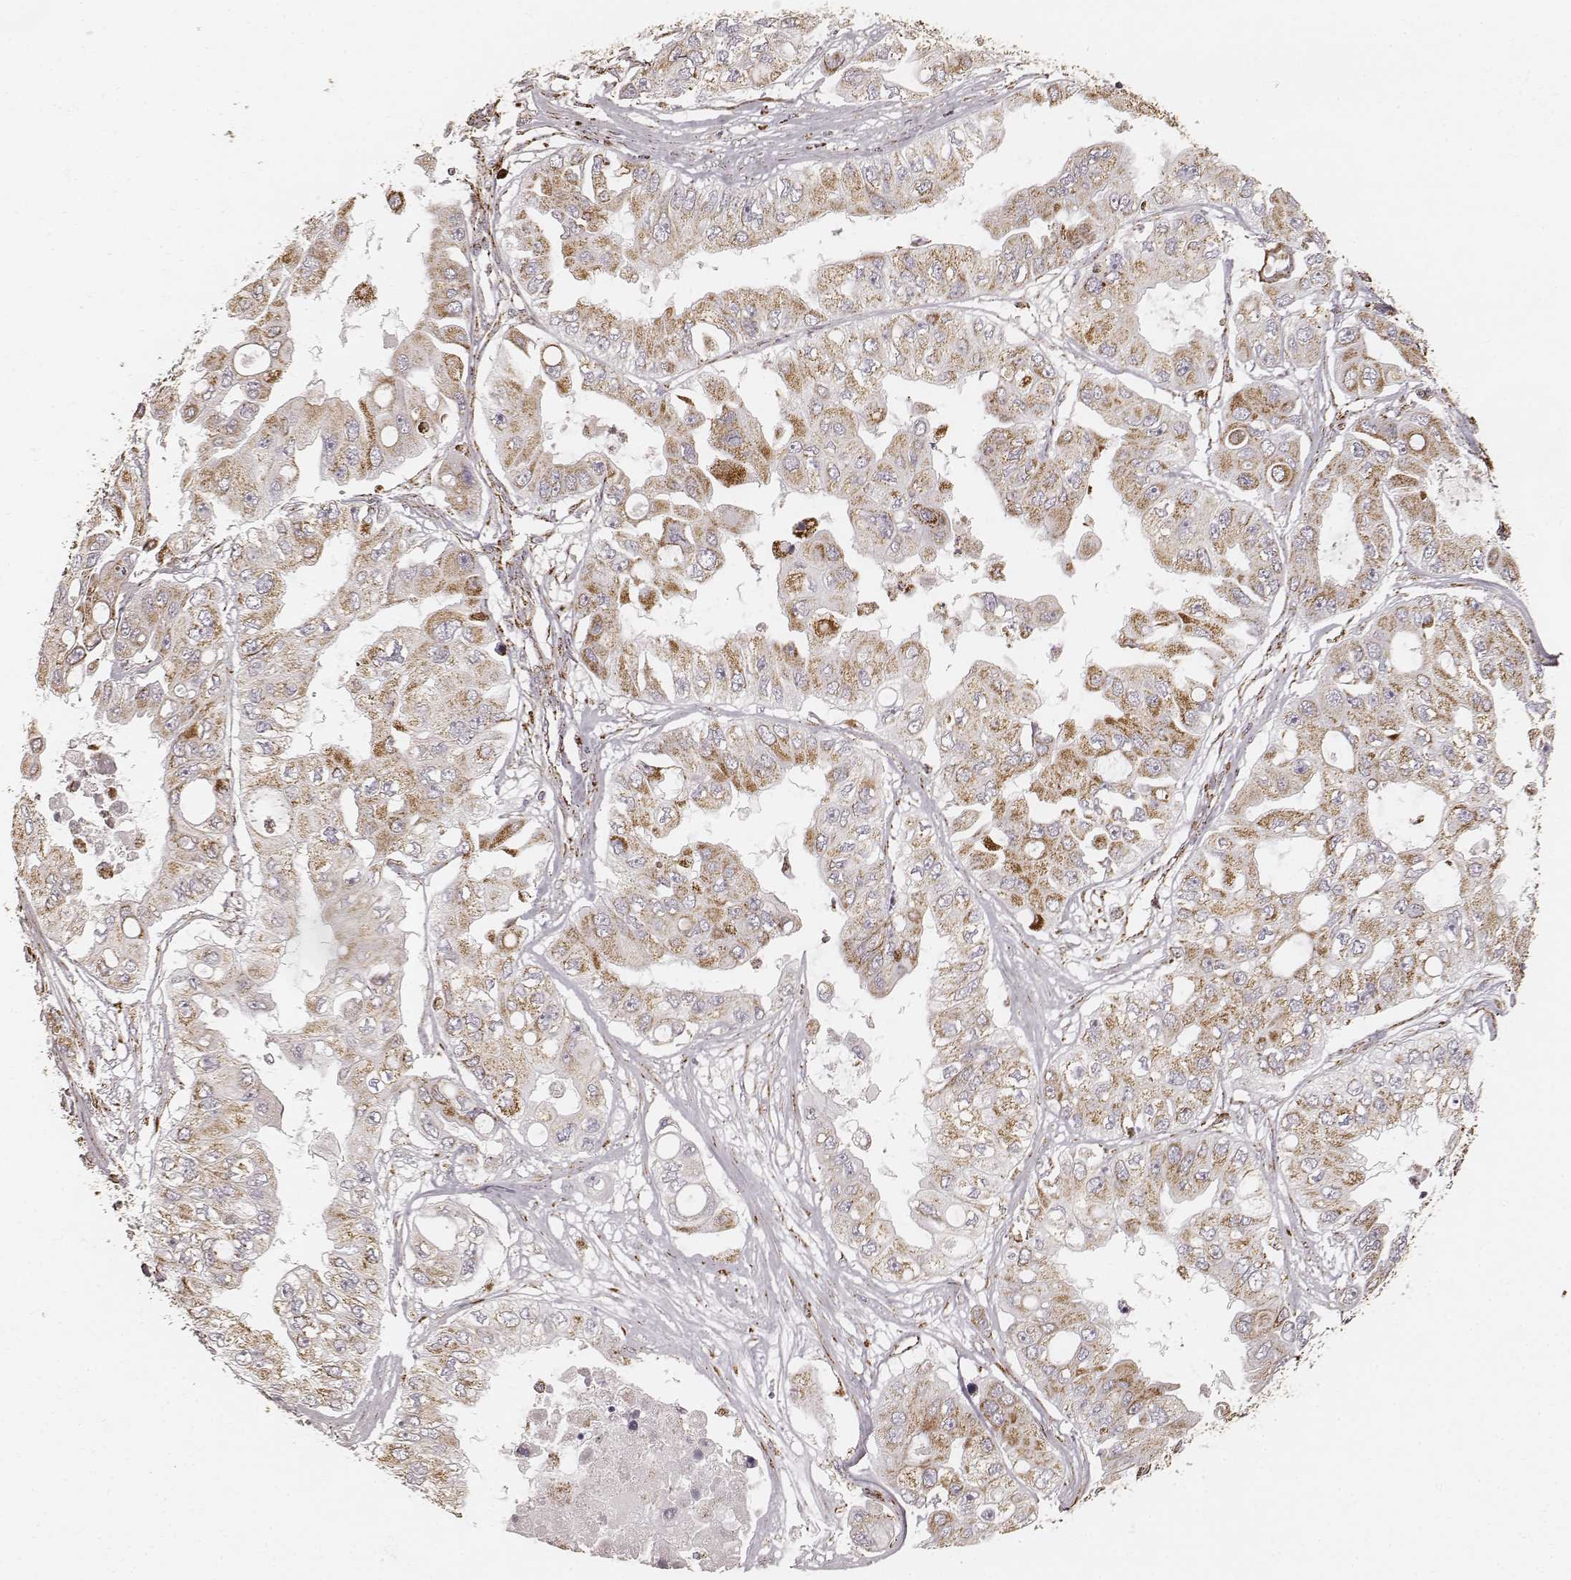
{"staining": {"intensity": "moderate", "quantity": "25%-75%", "location": "cytoplasmic/membranous"}, "tissue": "ovarian cancer", "cell_type": "Tumor cells", "image_type": "cancer", "snomed": [{"axis": "morphology", "description": "Cystadenocarcinoma, serous, NOS"}, {"axis": "topography", "description": "Ovary"}], "caption": "DAB immunohistochemical staining of ovarian cancer (serous cystadenocarcinoma) exhibits moderate cytoplasmic/membranous protein staining in about 25%-75% of tumor cells. The protein of interest is shown in brown color, while the nuclei are stained blue.", "gene": "CS", "patient": {"sex": "female", "age": 56}}